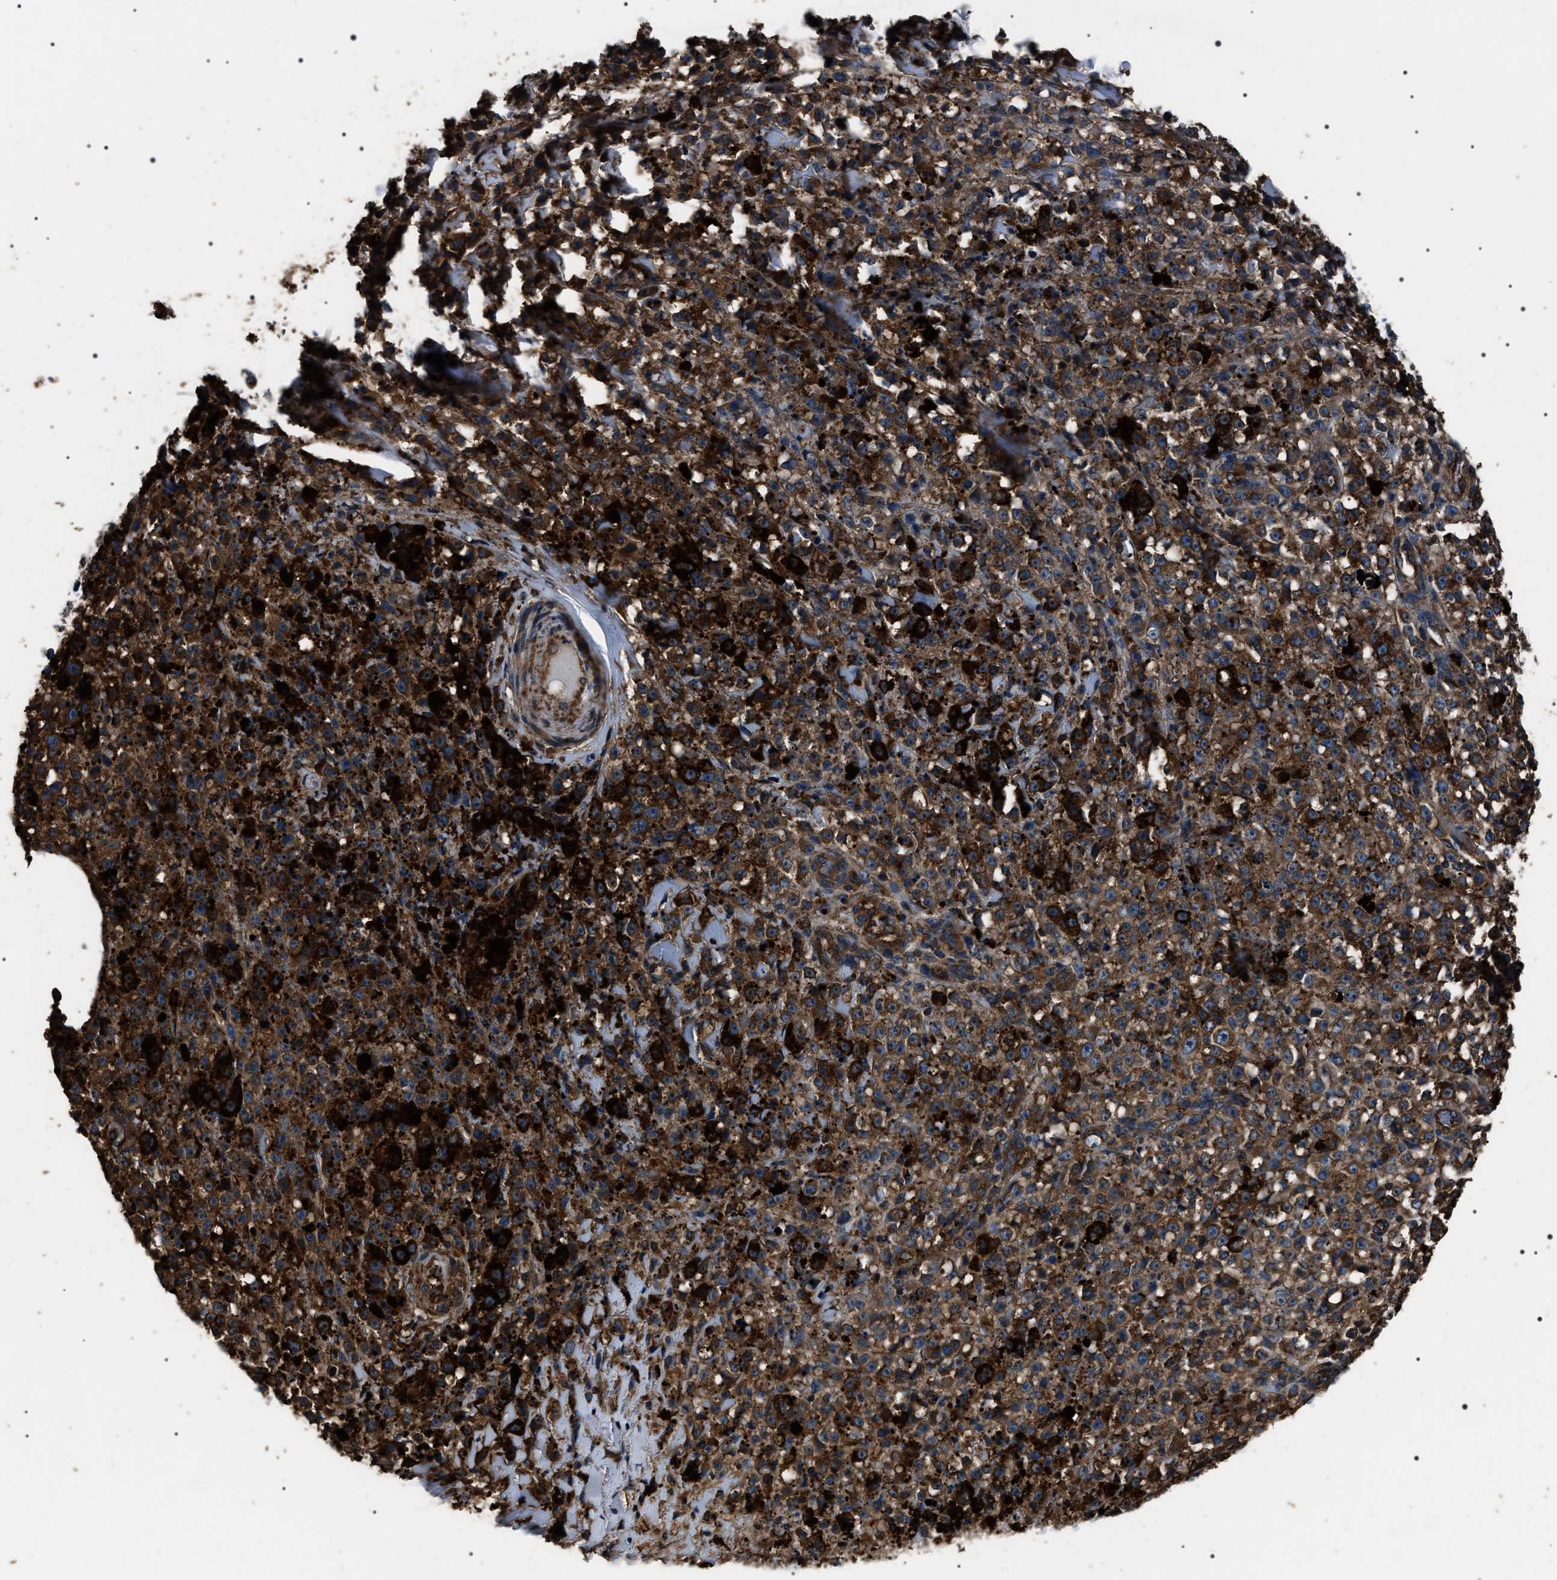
{"staining": {"intensity": "strong", "quantity": ">75%", "location": "cytoplasmic/membranous"}, "tissue": "melanoma", "cell_type": "Tumor cells", "image_type": "cancer", "snomed": [{"axis": "morphology", "description": "Malignant melanoma, NOS"}, {"axis": "topography", "description": "Skin"}], "caption": "A micrograph of malignant melanoma stained for a protein exhibits strong cytoplasmic/membranous brown staining in tumor cells.", "gene": "HSCB", "patient": {"sex": "female", "age": 82}}